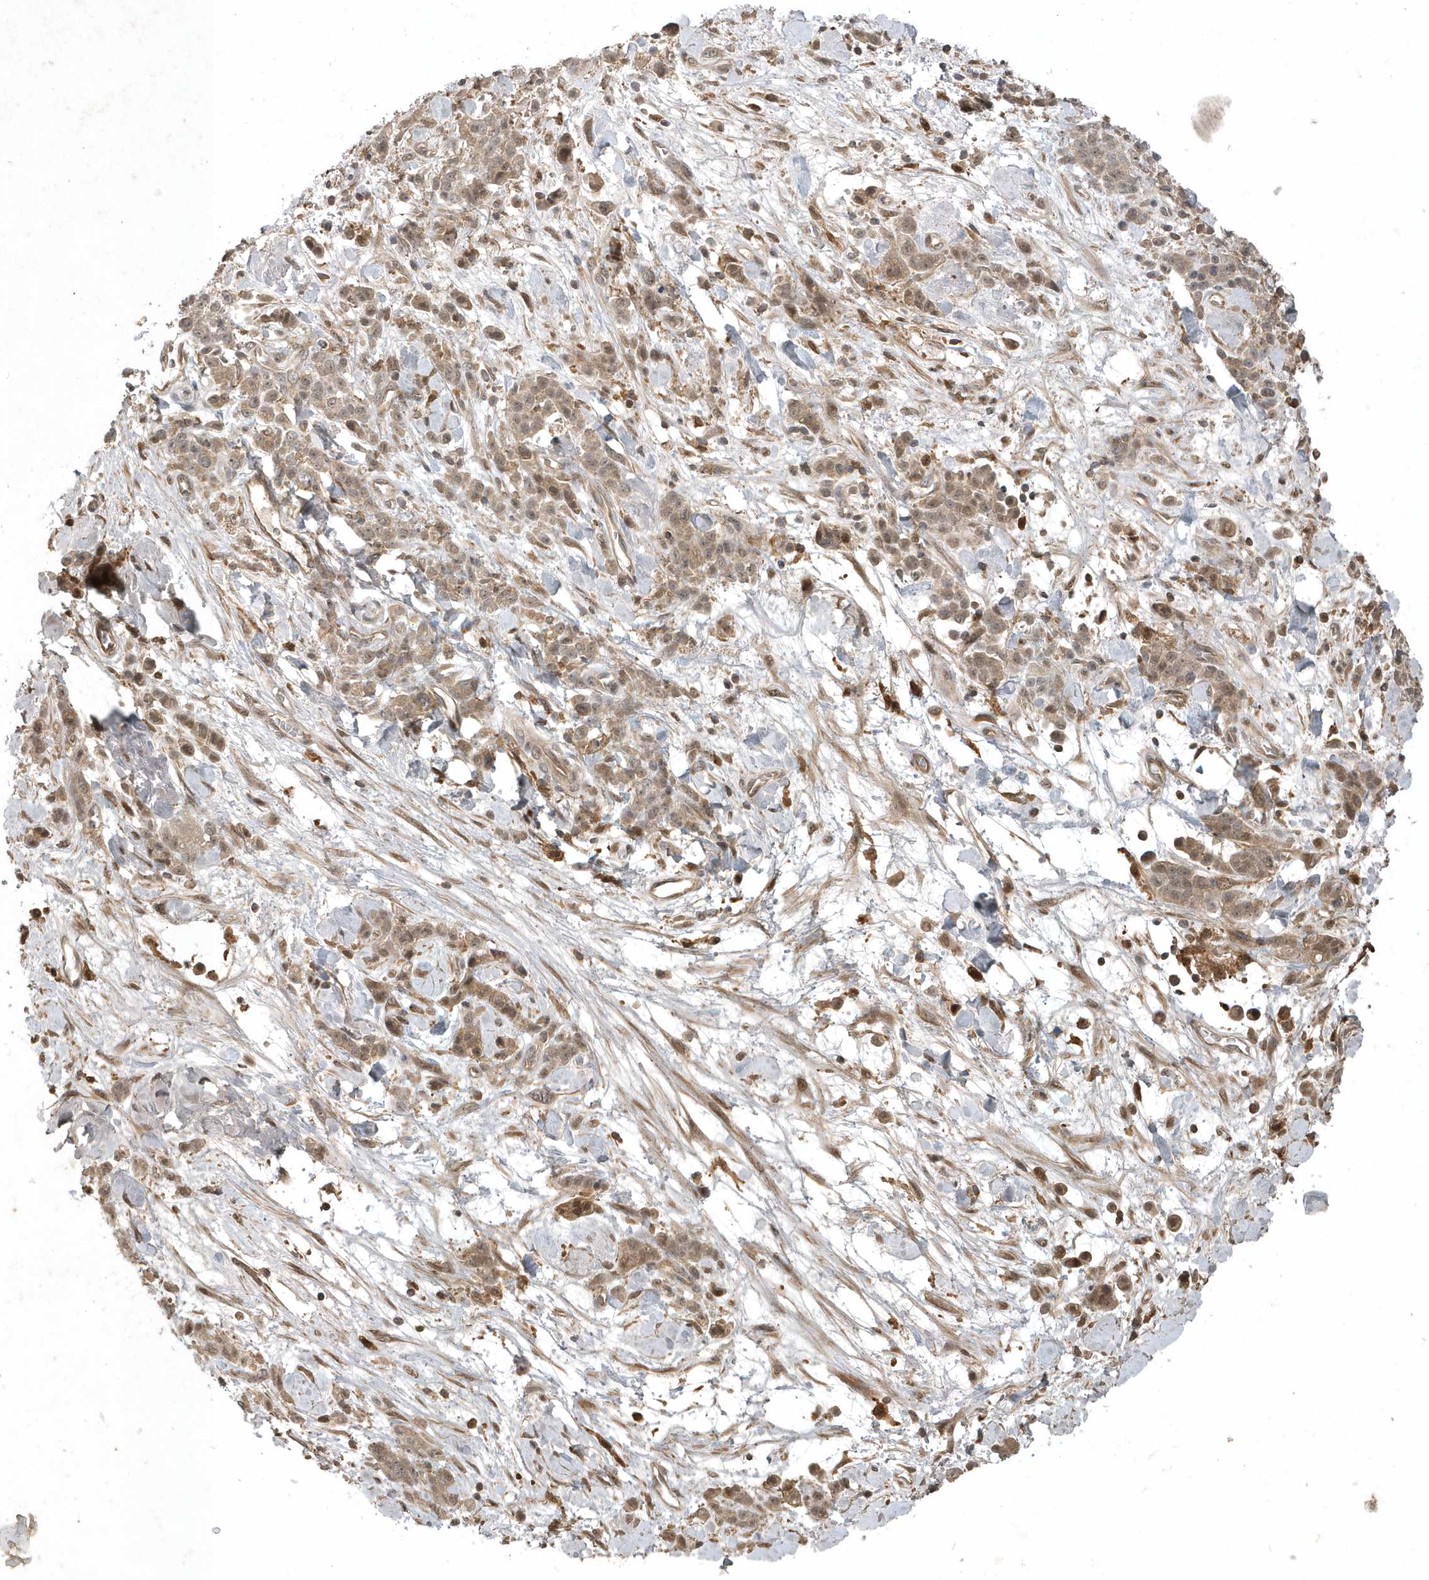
{"staining": {"intensity": "weak", "quantity": ">75%", "location": "cytoplasmic/membranous"}, "tissue": "stomach cancer", "cell_type": "Tumor cells", "image_type": "cancer", "snomed": [{"axis": "morphology", "description": "Normal tissue, NOS"}, {"axis": "morphology", "description": "Adenocarcinoma, NOS"}, {"axis": "topography", "description": "Stomach"}], "caption": "Immunohistochemical staining of human stomach cancer (adenocarcinoma) reveals weak cytoplasmic/membranous protein positivity in about >75% of tumor cells.", "gene": "LACC1", "patient": {"sex": "male", "age": 82}}